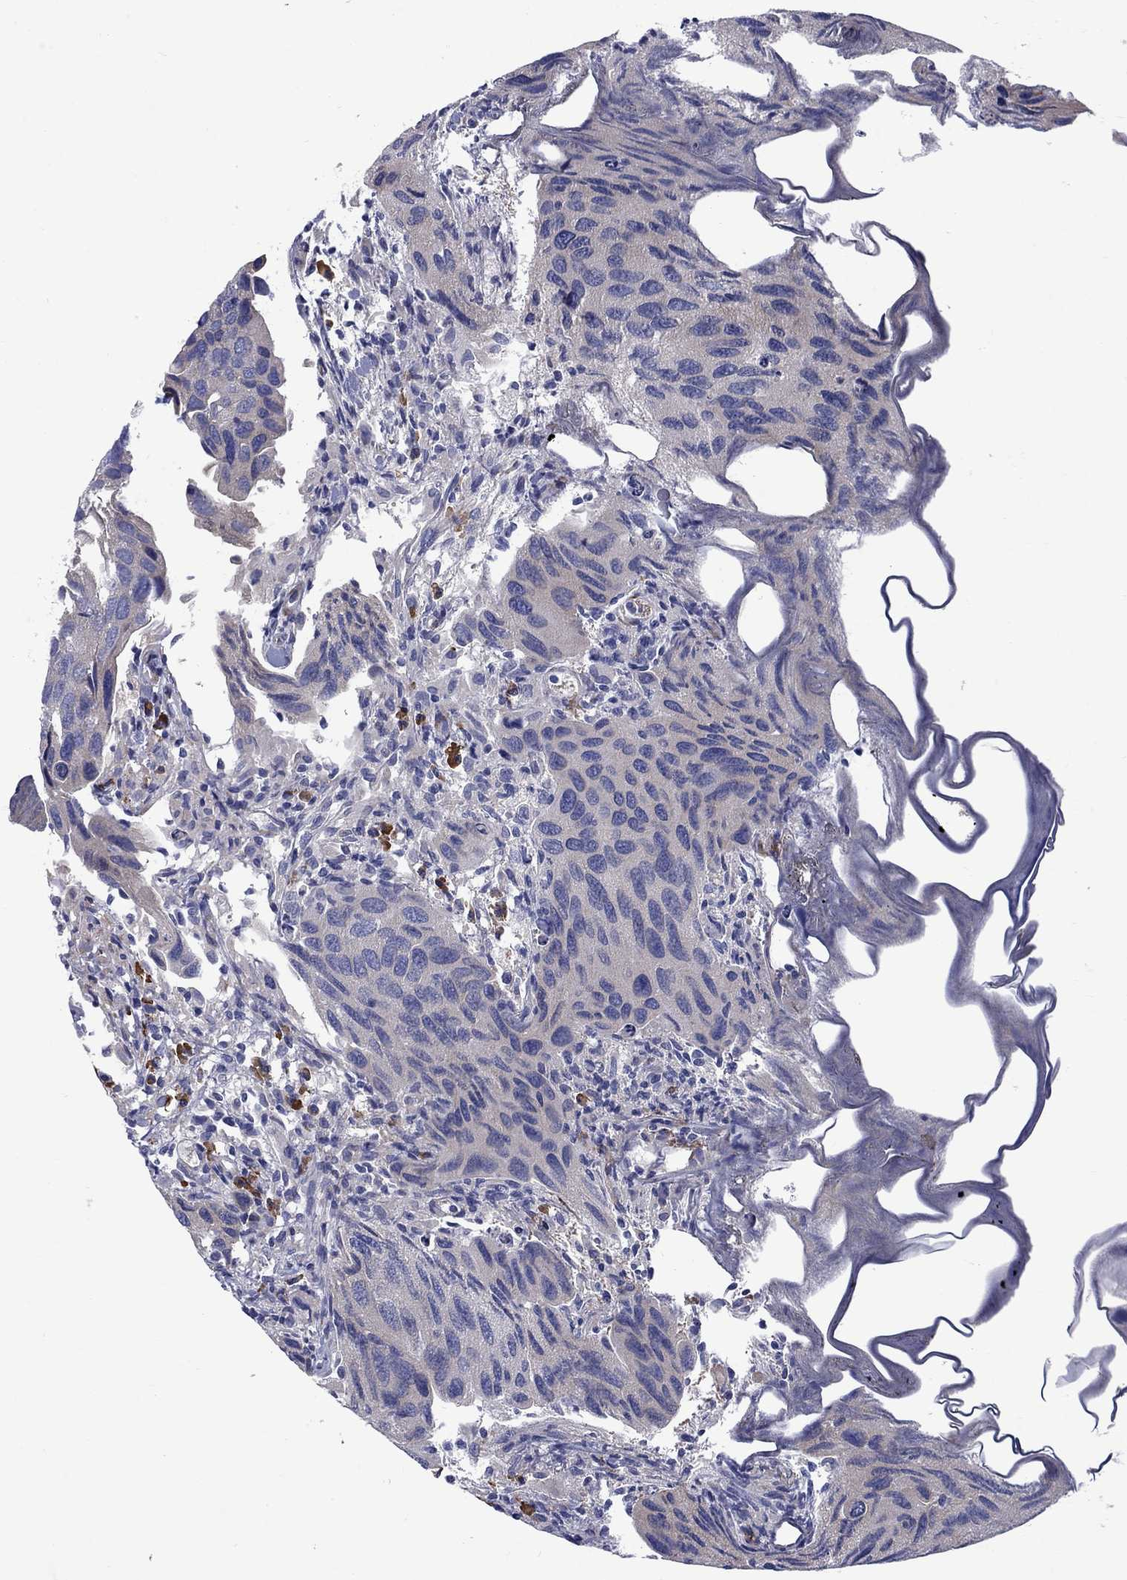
{"staining": {"intensity": "negative", "quantity": "none", "location": "none"}, "tissue": "urothelial cancer", "cell_type": "Tumor cells", "image_type": "cancer", "snomed": [{"axis": "morphology", "description": "Urothelial carcinoma, High grade"}, {"axis": "topography", "description": "Urinary bladder"}], "caption": "Tumor cells are negative for brown protein staining in high-grade urothelial carcinoma.", "gene": "ASNS", "patient": {"sex": "male", "age": 79}}